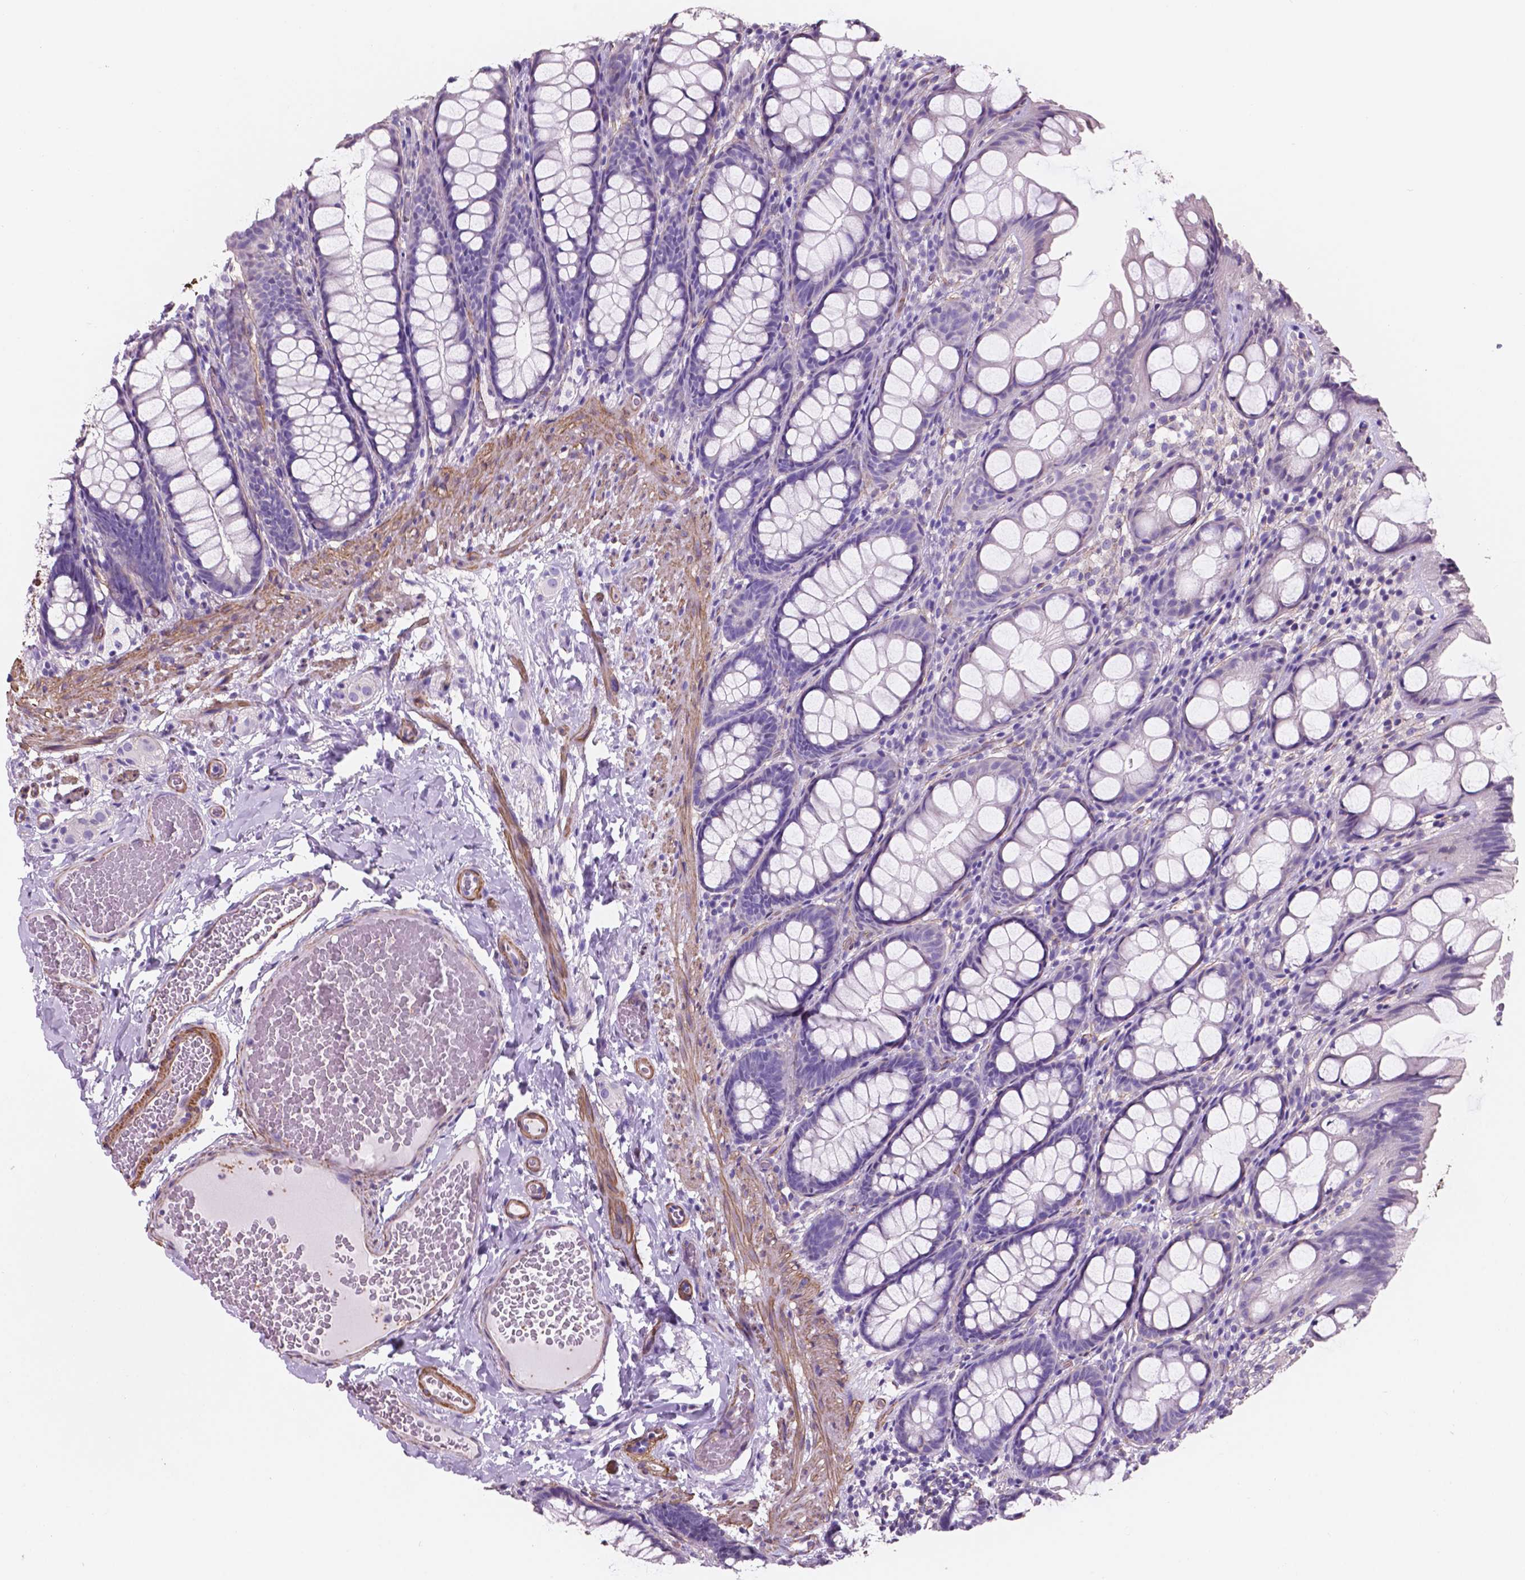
{"staining": {"intensity": "negative", "quantity": "none", "location": "none"}, "tissue": "colon", "cell_type": "Endothelial cells", "image_type": "normal", "snomed": [{"axis": "morphology", "description": "Normal tissue, NOS"}, {"axis": "topography", "description": "Colon"}], "caption": "A high-resolution micrograph shows immunohistochemistry (IHC) staining of normal colon, which displays no significant staining in endothelial cells.", "gene": "TOR2A", "patient": {"sex": "male", "age": 47}}